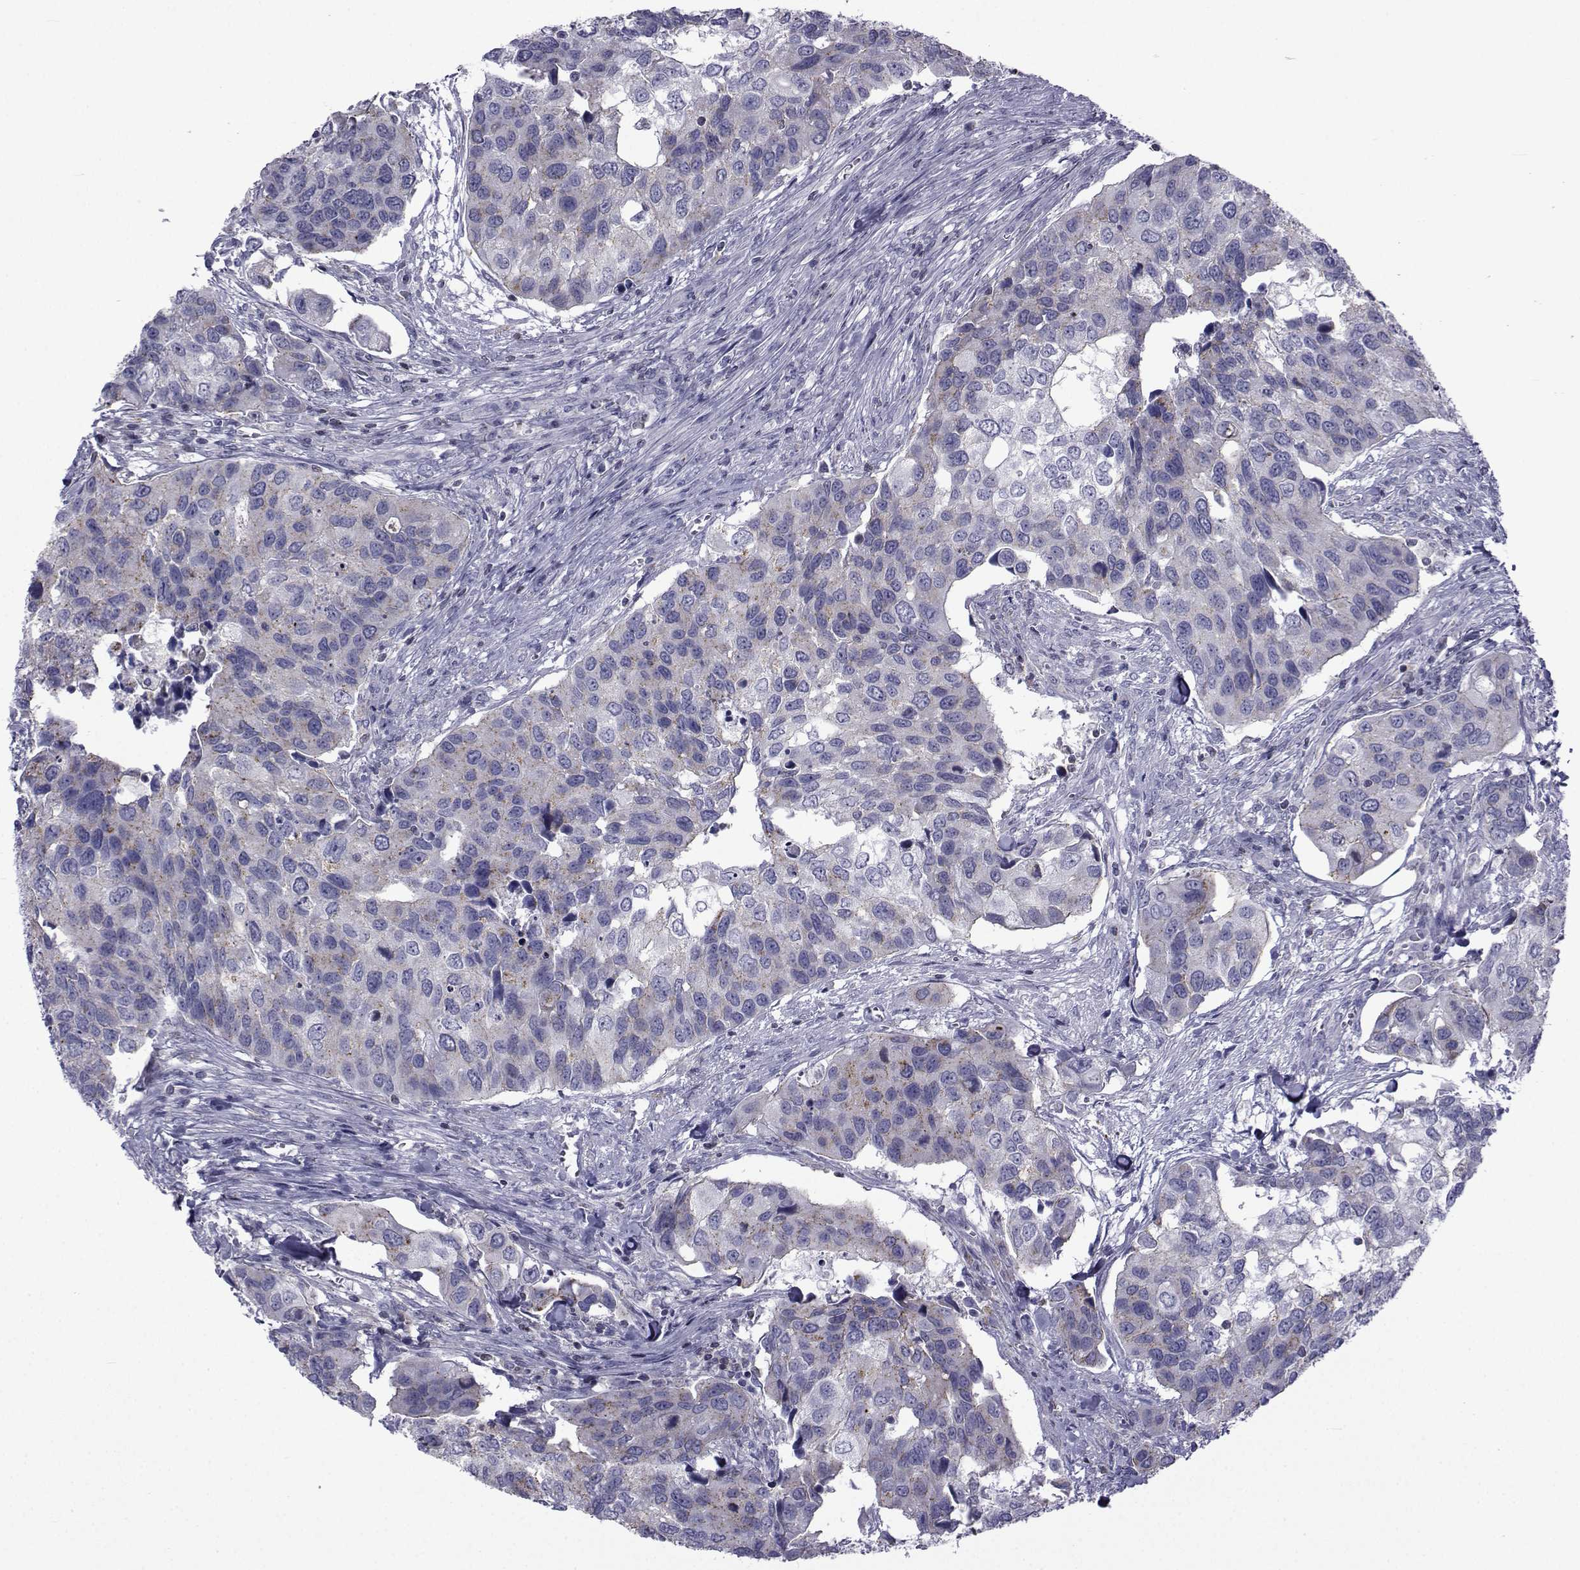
{"staining": {"intensity": "weak", "quantity": "<25%", "location": "cytoplasmic/membranous"}, "tissue": "urothelial cancer", "cell_type": "Tumor cells", "image_type": "cancer", "snomed": [{"axis": "morphology", "description": "Urothelial carcinoma, High grade"}, {"axis": "topography", "description": "Urinary bladder"}], "caption": "An immunohistochemistry (IHC) histopathology image of urothelial cancer is shown. There is no staining in tumor cells of urothelial cancer.", "gene": "PDE6H", "patient": {"sex": "male", "age": 60}}